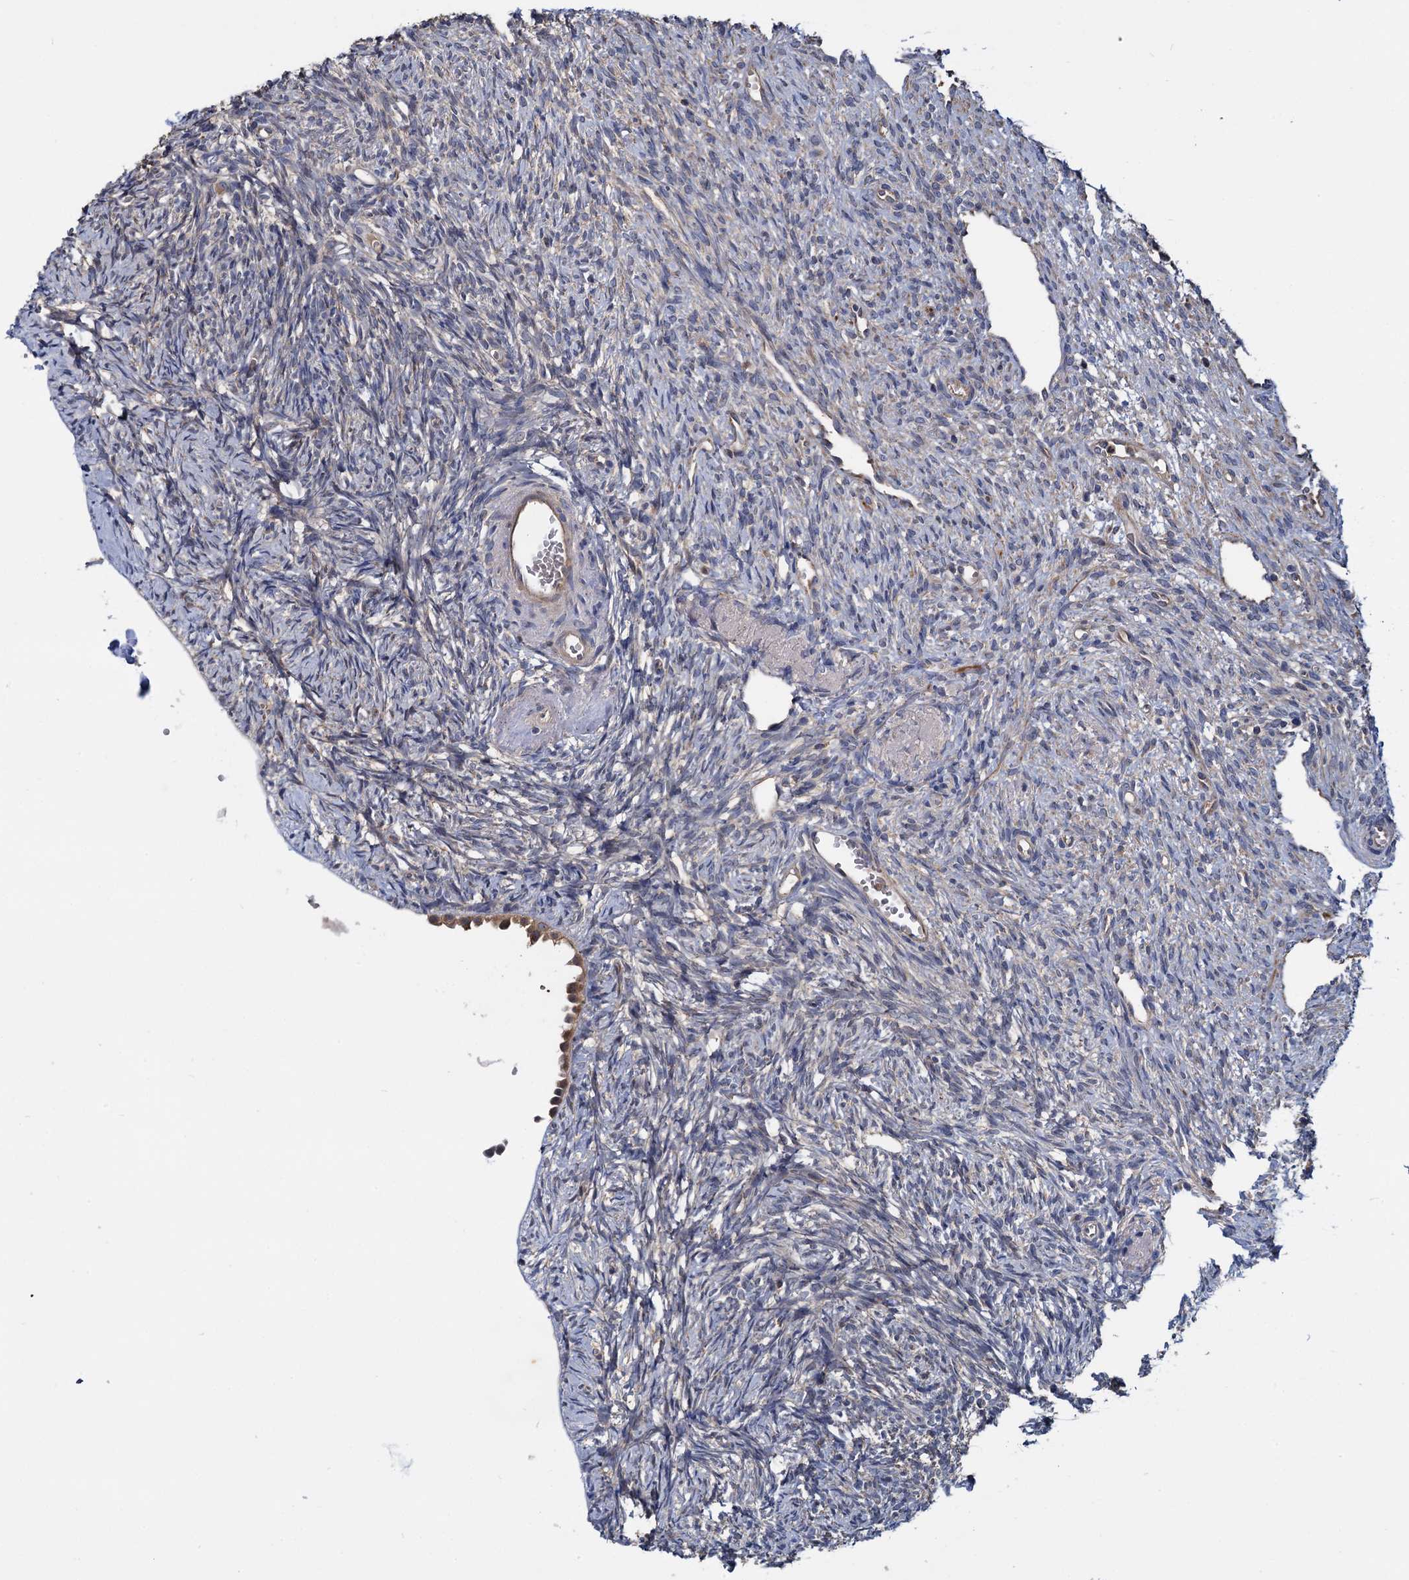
{"staining": {"intensity": "negative", "quantity": "none", "location": "none"}, "tissue": "ovary", "cell_type": "Ovarian stroma cells", "image_type": "normal", "snomed": [{"axis": "morphology", "description": "Normal tissue, NOS"}, {"axis": "topography", "description": "Ovary"}], "caption": "High power microscopy micrograph of an immunohistochemistry image of benign ovary, revealing no significant expression in ovarian stroma cells.", "gene": "CEP192", "patient": {"sex": "female", "age": 51}}